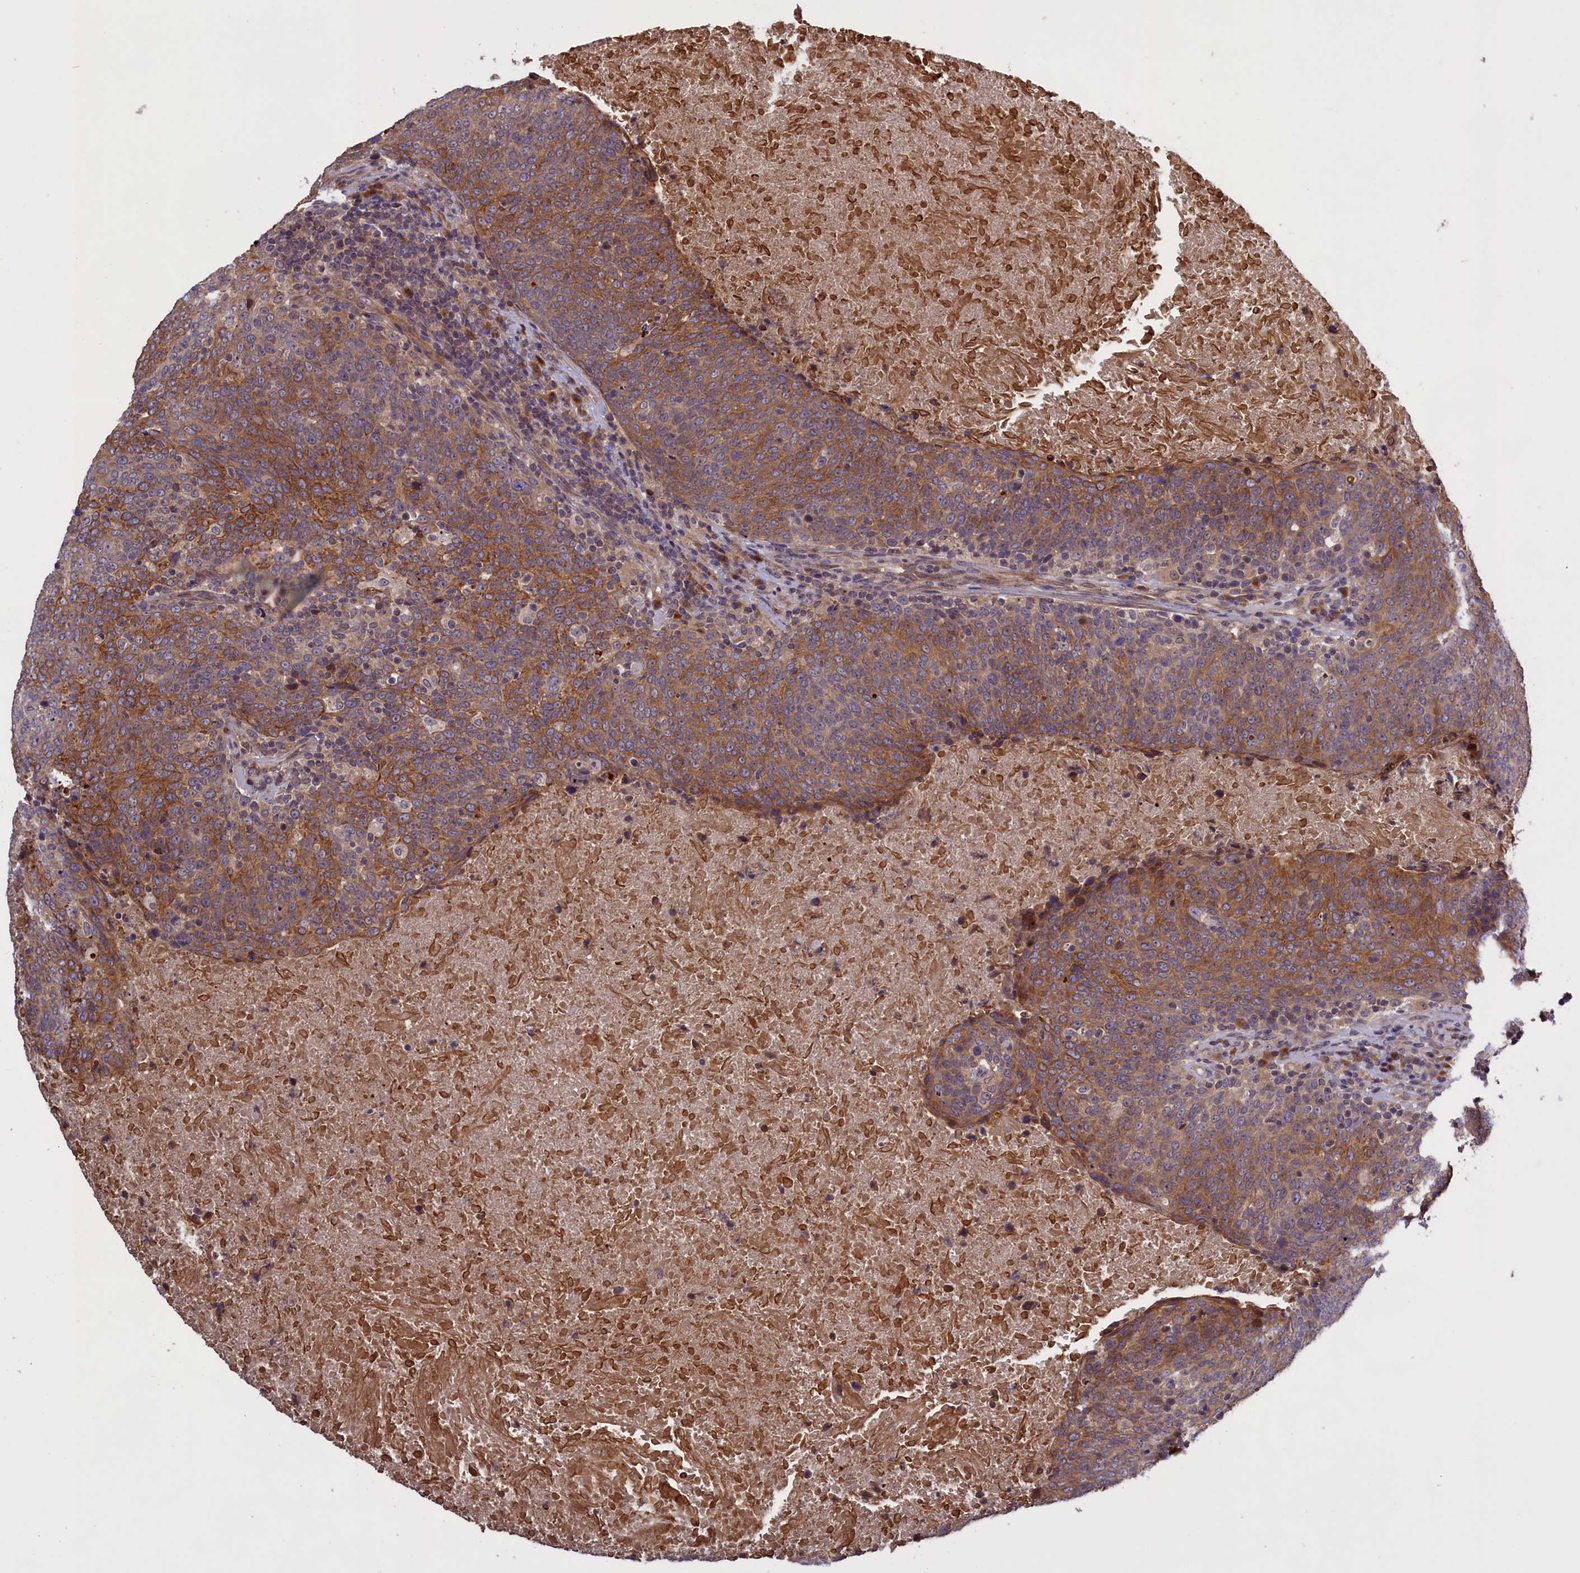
{"staining": {"intensity": "moderate", "quantity": ">75%", "location": "cytoplasmic/membranous"}, "tissue": "head and neck cancer", "cell_type": "Tumor cells", "image_type": "cancer", "snomed": [{"axis": "morphology", "description": "Squamous cell carcinoma, NOS"}, {"axis": "morphology", "description": "Squamous cell carcinoma, metastatic, NOS"}, {"axis": "topography", "description": "Lymph node"}, {"axis": "topography", "description": "Head-Neck"}], "caption": "An IHC image of tumor tissue is shown. Protein staining in brown highlights moderate cytoplasmic/membranous positivity in squamous cell carcinoma (head and neck) within tumor cells.", "gene": "DENND1B", "patient": {"sex": "male", "age": 62}}